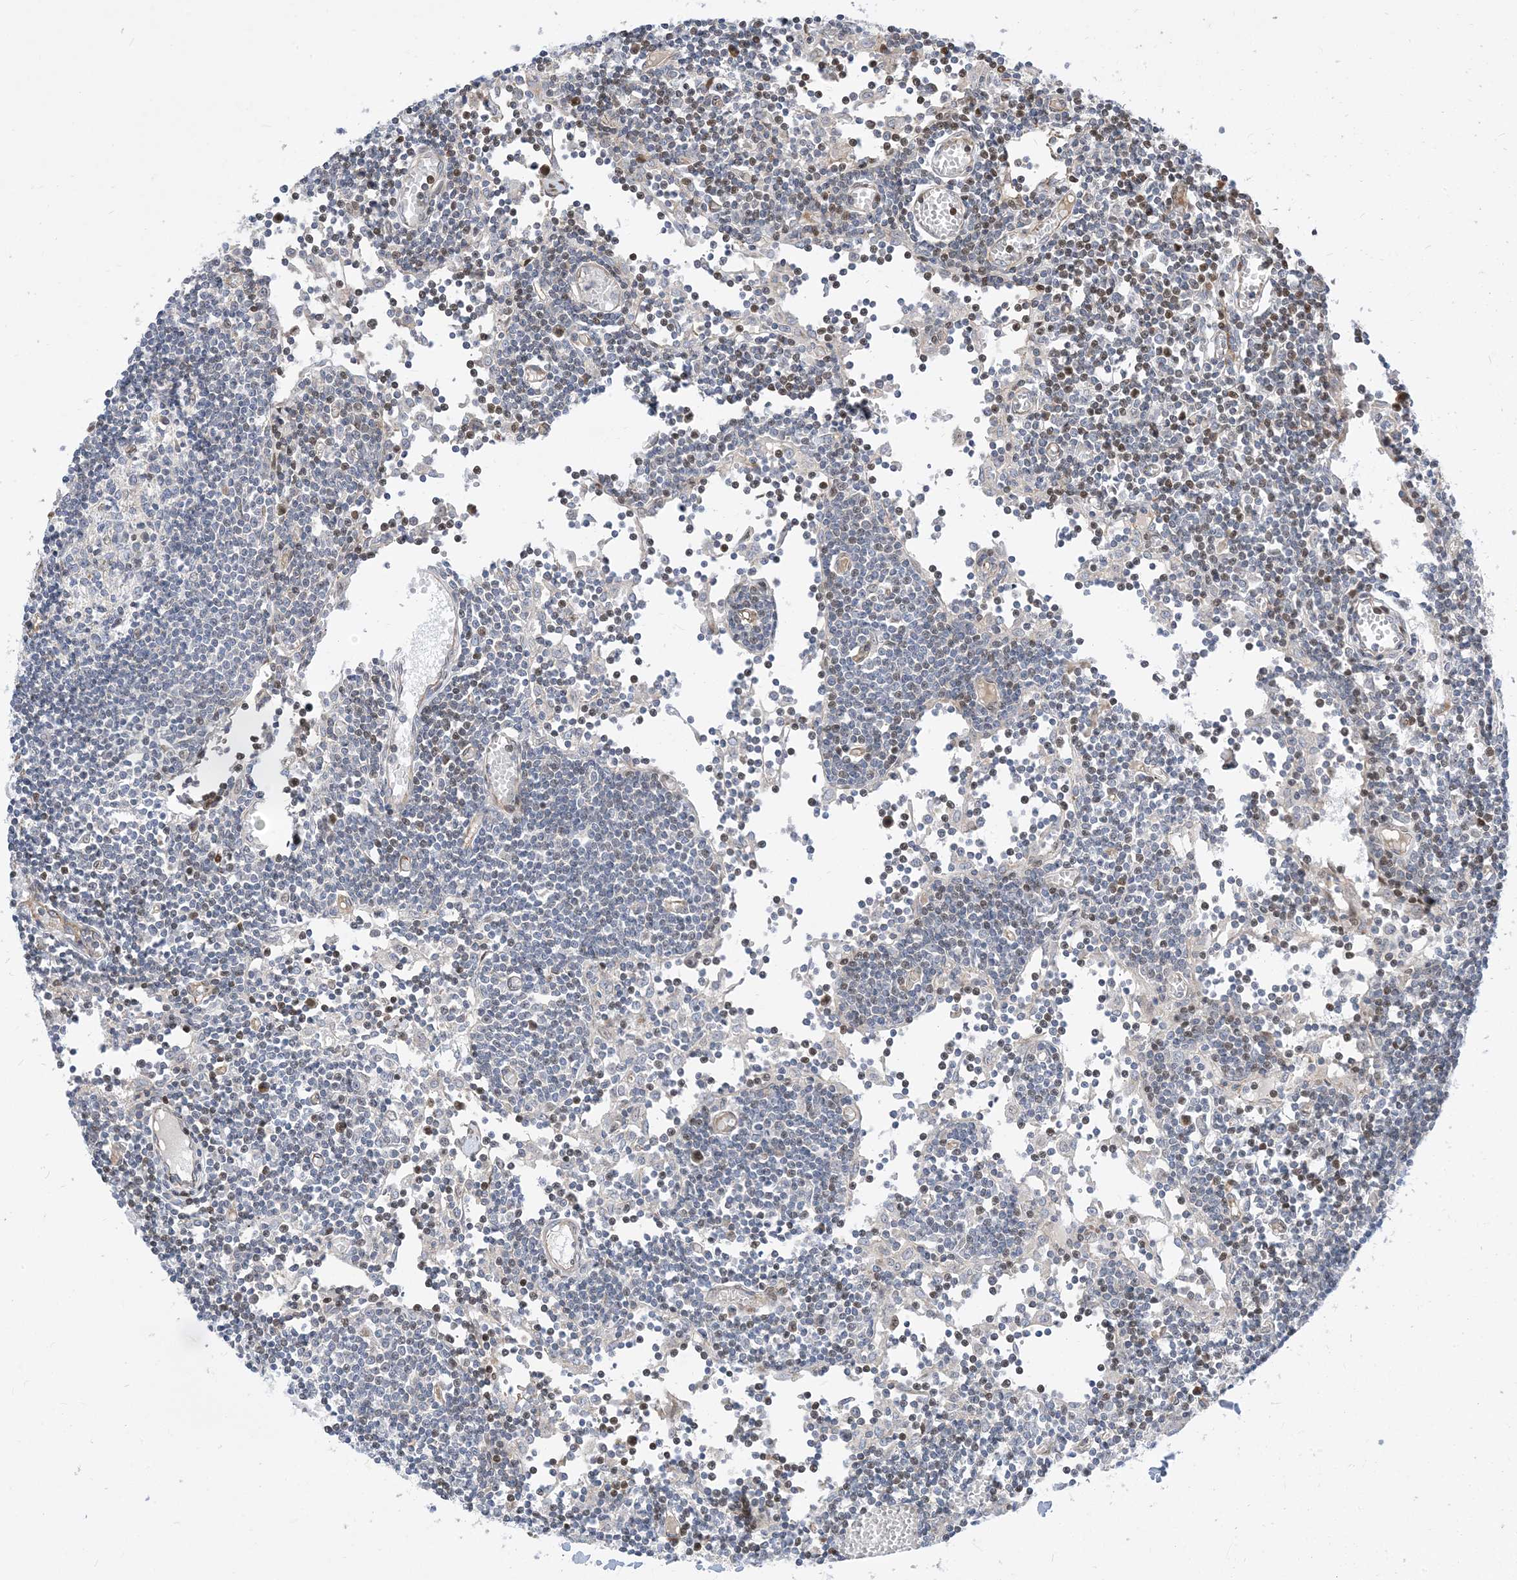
{"staining": {"intensity": "negative", "quantity": "none", "location": "none"}, "tissue": "lymph node", "cell_type": "Germinal center cells", "image_type": "normal", "snomed": [{"axis": "morphology", "description": "Normal tissue, NOS"}, {"axis": "topography", "description": "Lymph node"}], "caption": "High power microscopy micrograph of an IHC micrograph of benign lymph node, revealing no significant staining in germinal center cells. Nuclei are stained in blue.", "gene": "TYSND1", "patient": {"sex": "female", "age": 11}}